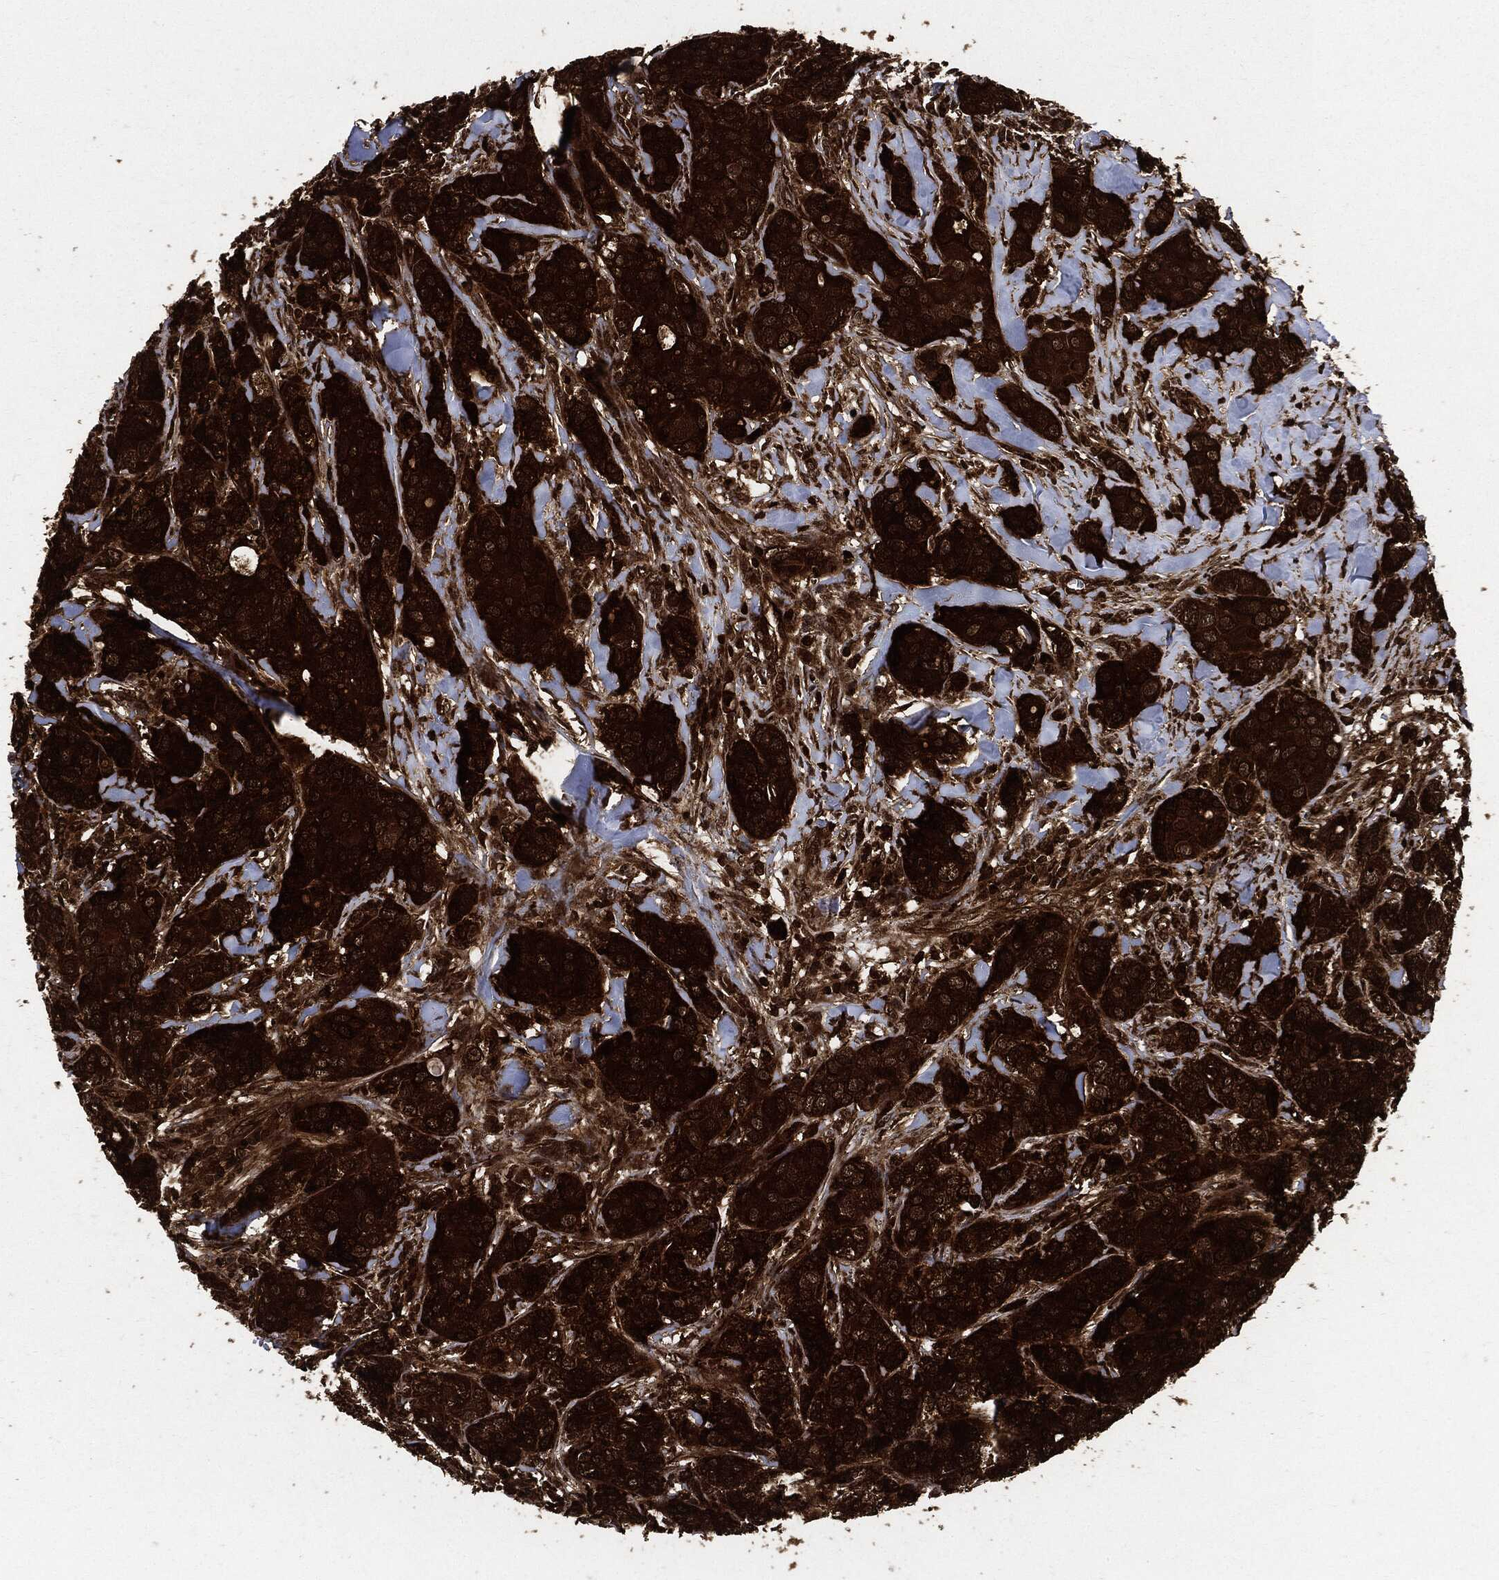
{"staining": {"intensity": "strong", "quantity": ">75%", "location": "cytoplasmic/membranous"}, "tissue": "breast cancer", "cell_type": "Tumor cells", "image_type": "cancer", "snomed": [{"axis": "morphology", "description": "Duct carcinoma"}, {"axis": "topography", "description": "Breast"}], "caption": "IHC histopathology image of neoplastic tissue: invasive ductal carcinoma (breast) stained using immunohistochemistry exhibits high levels of strong protein expression localized specifically in the cytoplasmic/membranous of tumor cells, appearing as a cytoplasmic/membranous brown color.", "gene": "YWHAB", "patient": {"sex": "female", "age": 43}}